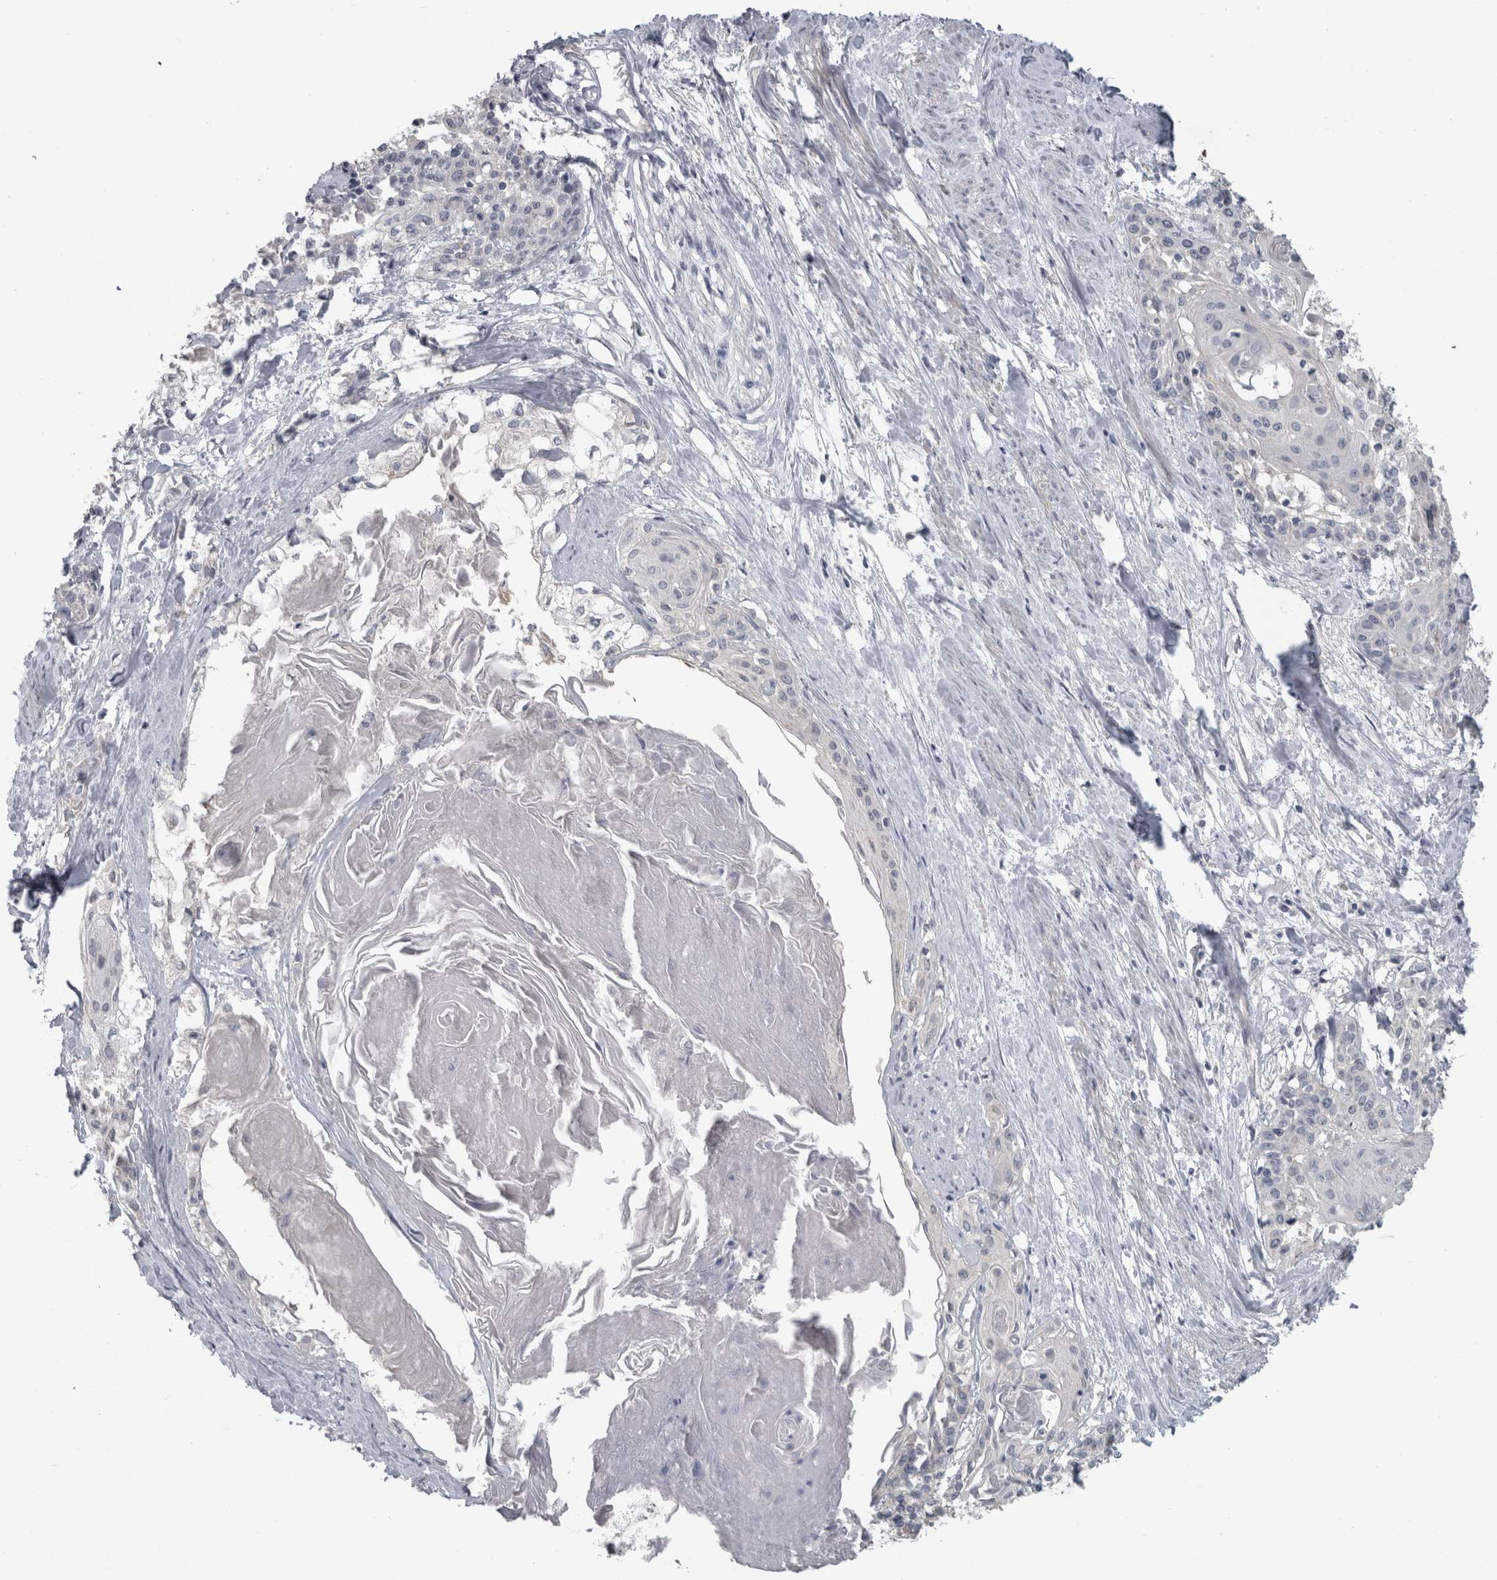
{"staining": {"intensity": "negative", "quantity": "none", "location": "none"}, "tissue": "cervical cancer", "cell_type": "Tumor cells", "image_type": "cancer", "snomed": [{"axis": "morphology", "description": "Squamous cell carcinoma, NOS"}, {"axis": "topography", "description": "Cervix"}], "caption": "Immunohistochemistry micrograph of cervical cancer stained for a protein (brown), which demonstrates no expression in tumor cells.", "gene": "RBM28", "patient": {"sex": "female", "age": 57}}